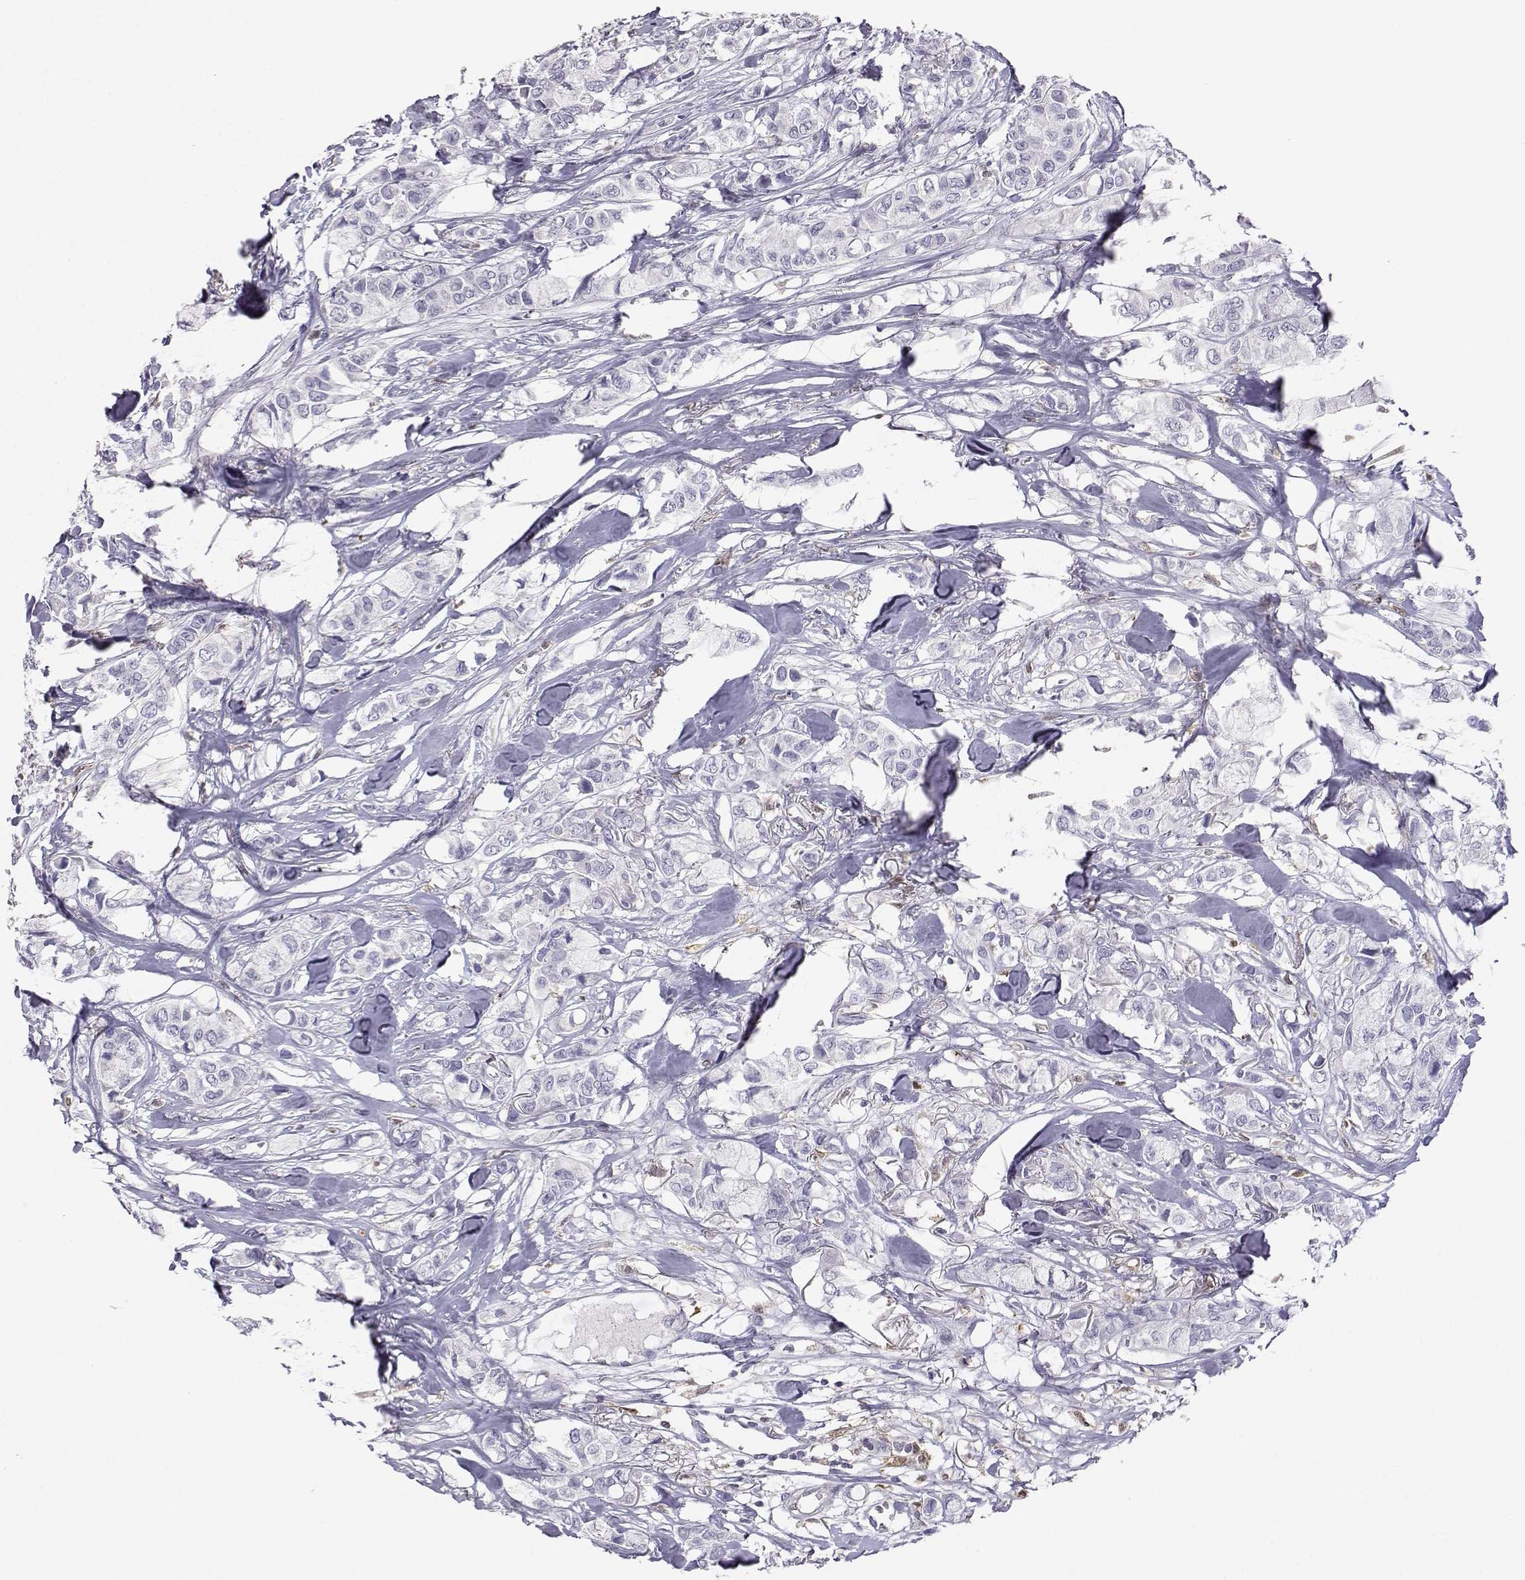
{"staining": {"intensity": "negative", "quantity": "none", "location": "none"}, "tissue": "breast cancer", "cell_type": "Tumor cells", "image_type": "cancer", "snomed": [{"axis": "morphology", "description": "Duct carcinoma"}, {"axis": "topography", "description": "Breast"}], "caption": "Immunohistochemical staining of breast infiltrating ductal carcinoma shows no significant expression in tumor cells.", "gene": "AKR1B1", "patient": {"sex": "female", "age": 85}}